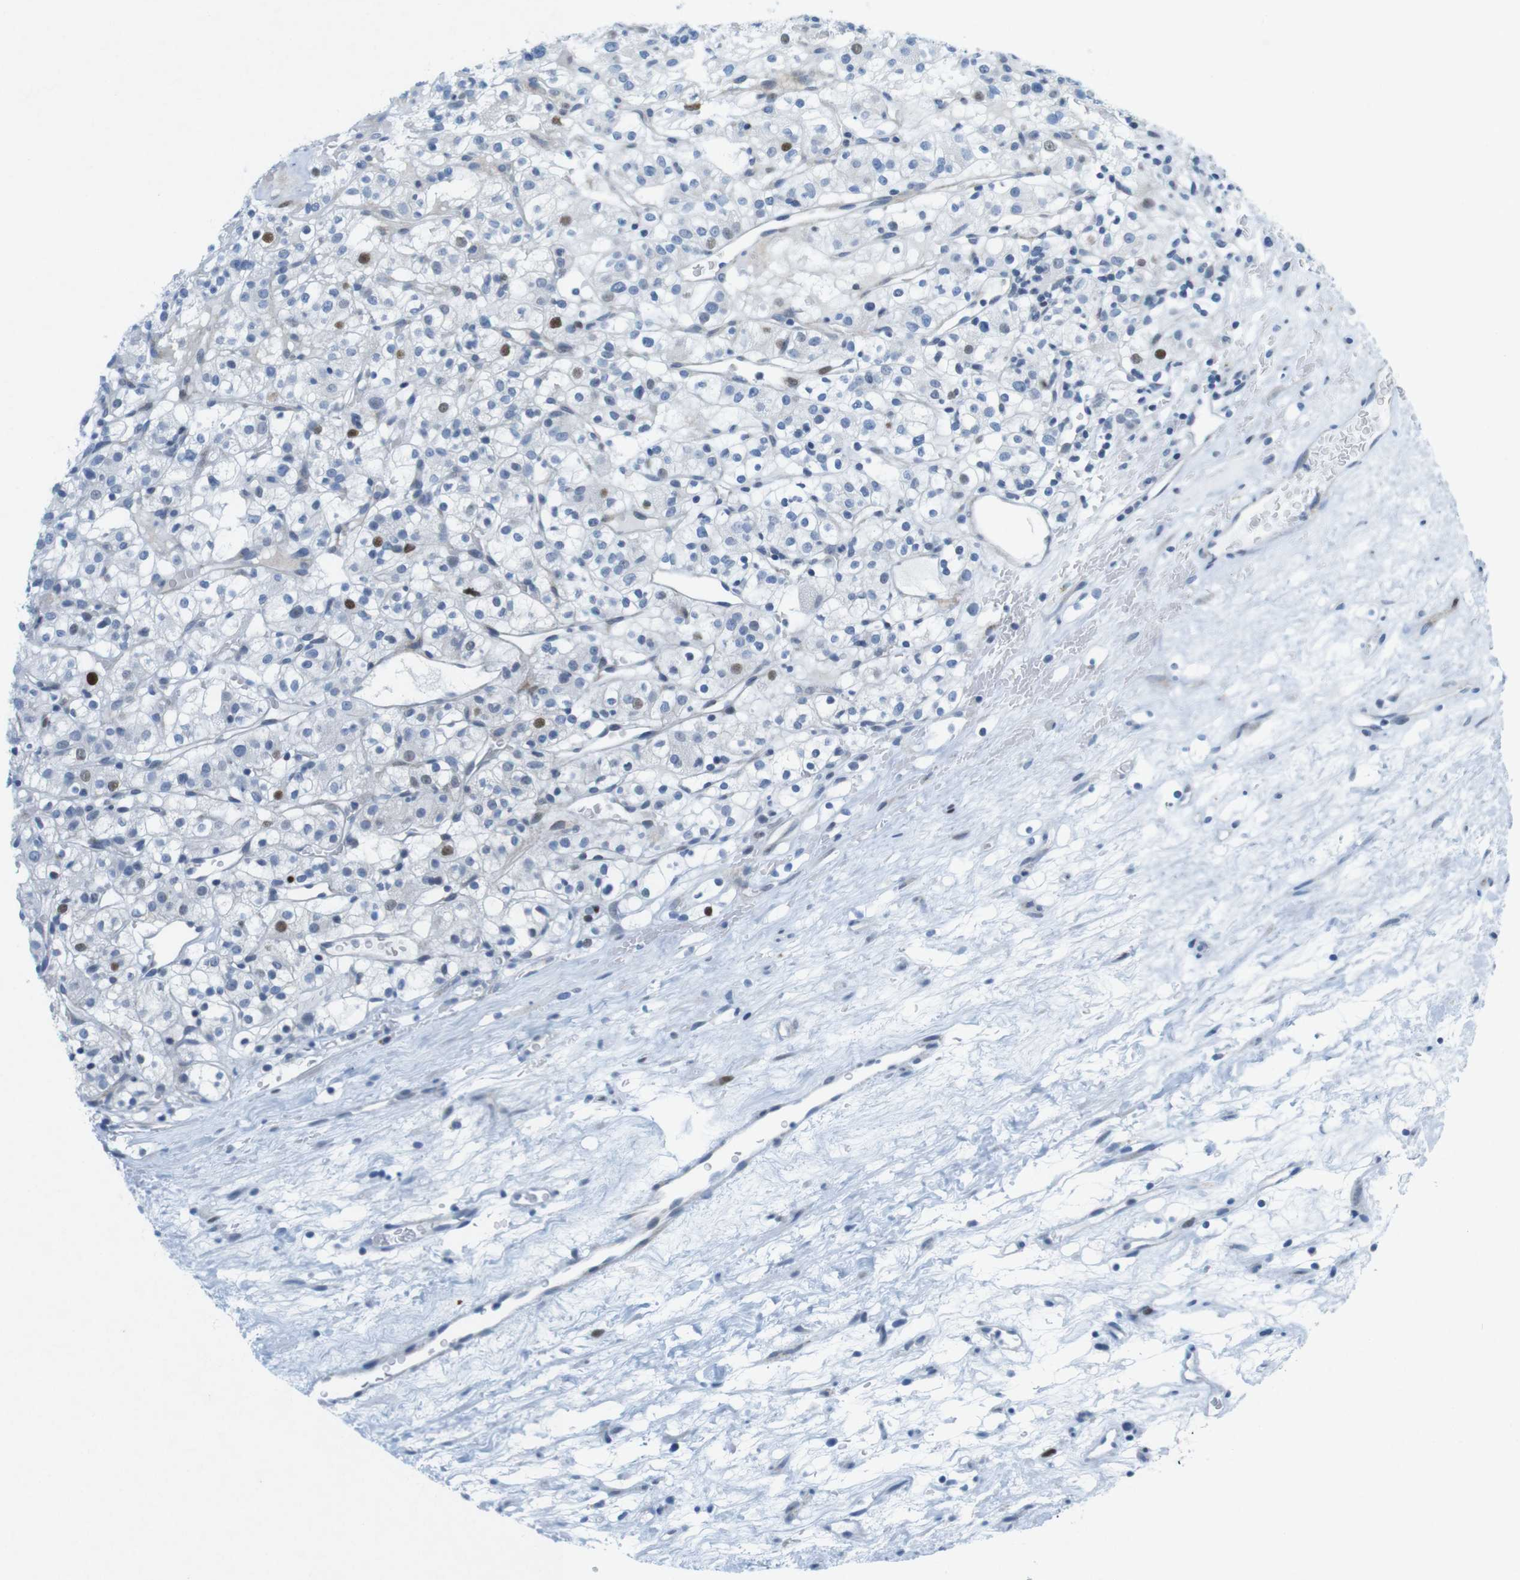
{"staining": {"intensity": "moderate", "quantity": "<25%", "location": "nuclear"}, "tissue": "renal cancer", "cell_type": "Tumor cells", "image_type": "cancer", "snomed": [{"axis": "morphology", "description": "Normal tissue, NOS"}, {"axis": "morphology", "description": "Adenocarcinoma, NOS"}, {"axis": "topography", "description": "Kidney"}], "caption": "Immunohistochemical staining of human renal cancer (adenocarcinoma) demonstrates low levels of moderate nuclear protein expression in approximately <25% of tumor cells.", "gene": "CHAF1A", "patient": {"sex": "female", "age": 72}}